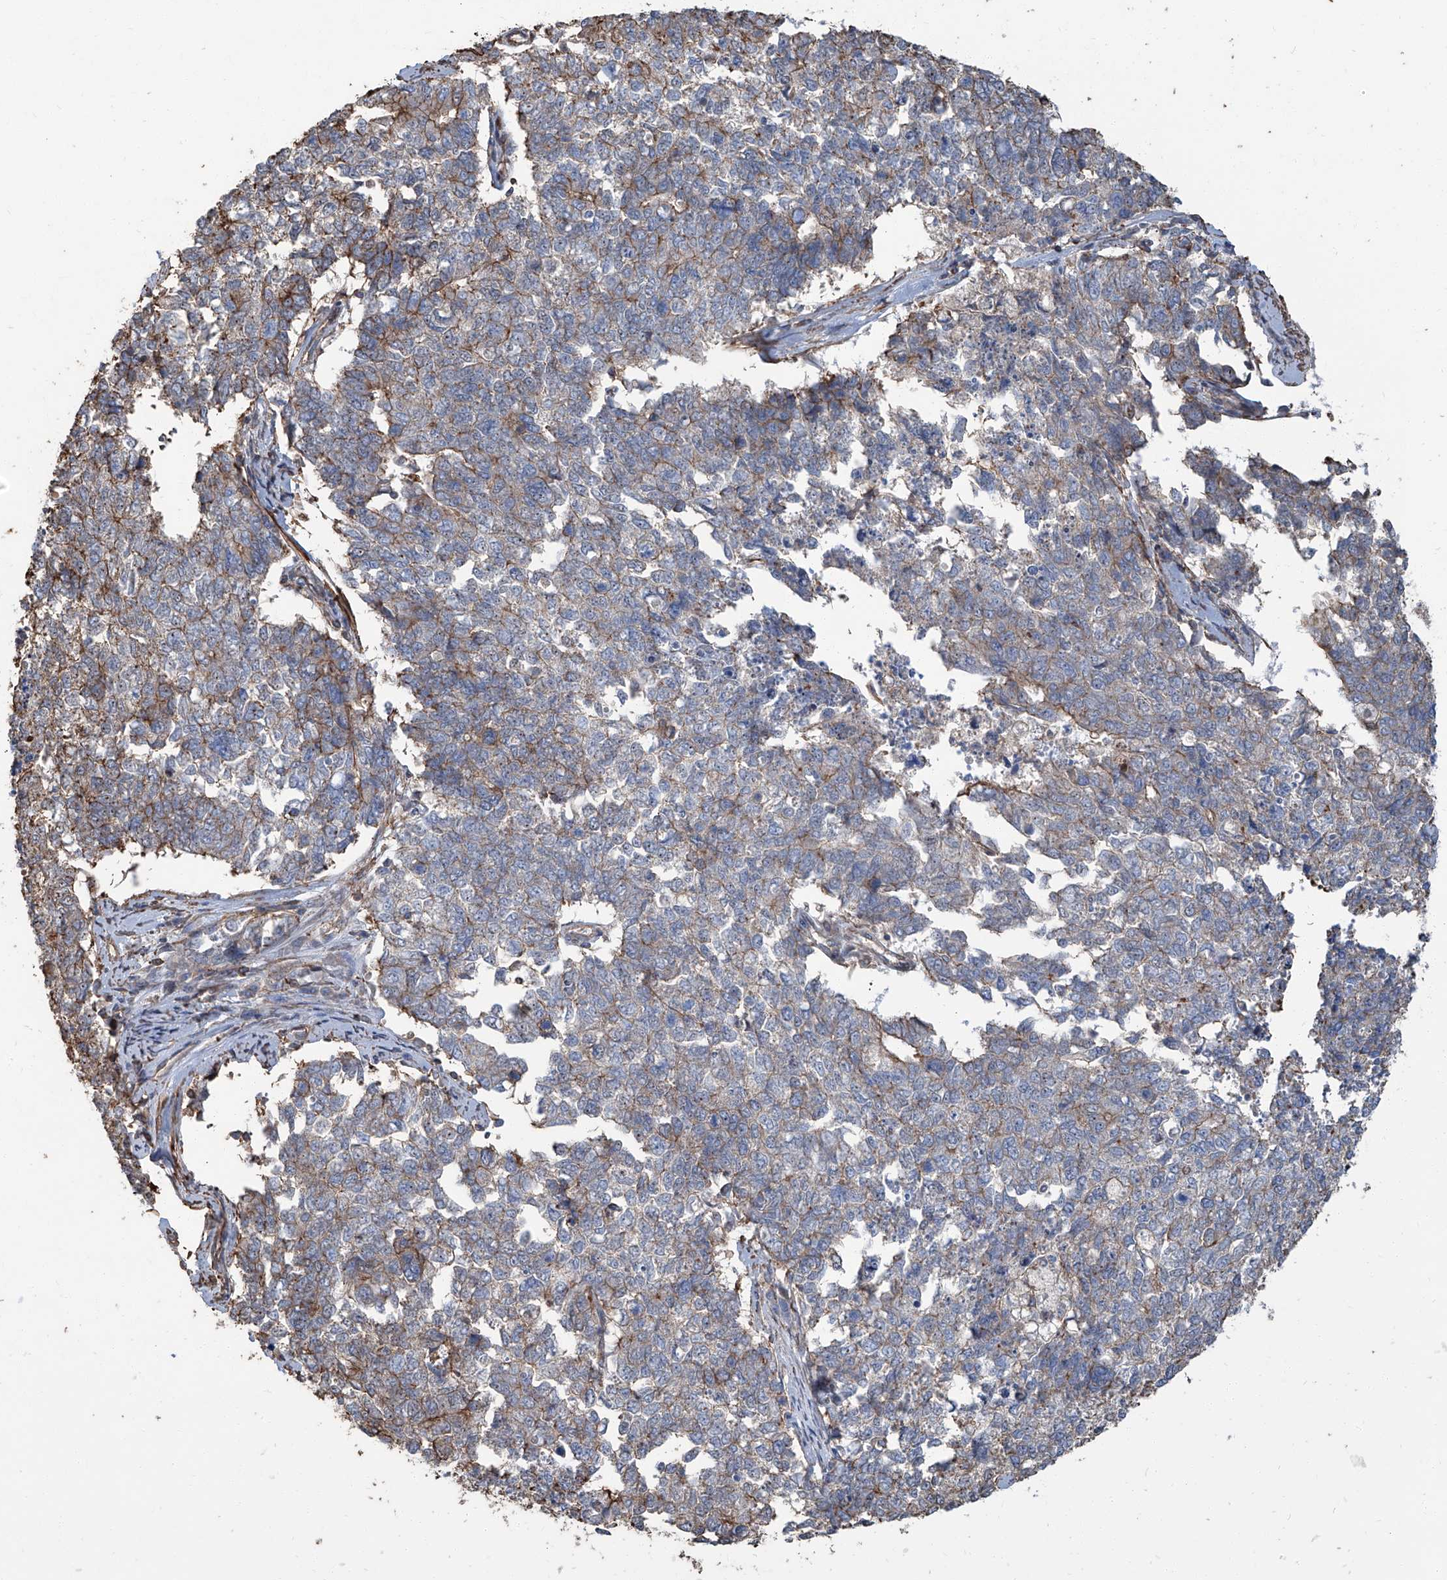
{"staining": {"intensity": "moderate", "quantity": "<25%", "location": "cytoplasmic/membranous"}, "tissue": "cervical cancer", "cell_type": "Tumor cells", "image_type": "cancer", "snomed": [{"axis": "morphology", "description": "Squamous cell carcinoma, NOS"}, {"axis": "topography", "description": "Cervix"}], "caption": "Immunohistochemistry image of neoplastic tissue: cervical squamous cell carcinoma stained using immunohistochemistry (IHC) shows low levels of moderate protein expression localized specifically in the cytoplasmic/membranous of tumor cells, appearing as a cytoplasmic/membranous brown color.", "gene": "PIEZO2", "patient": {"sex": "female", "age": 63}}